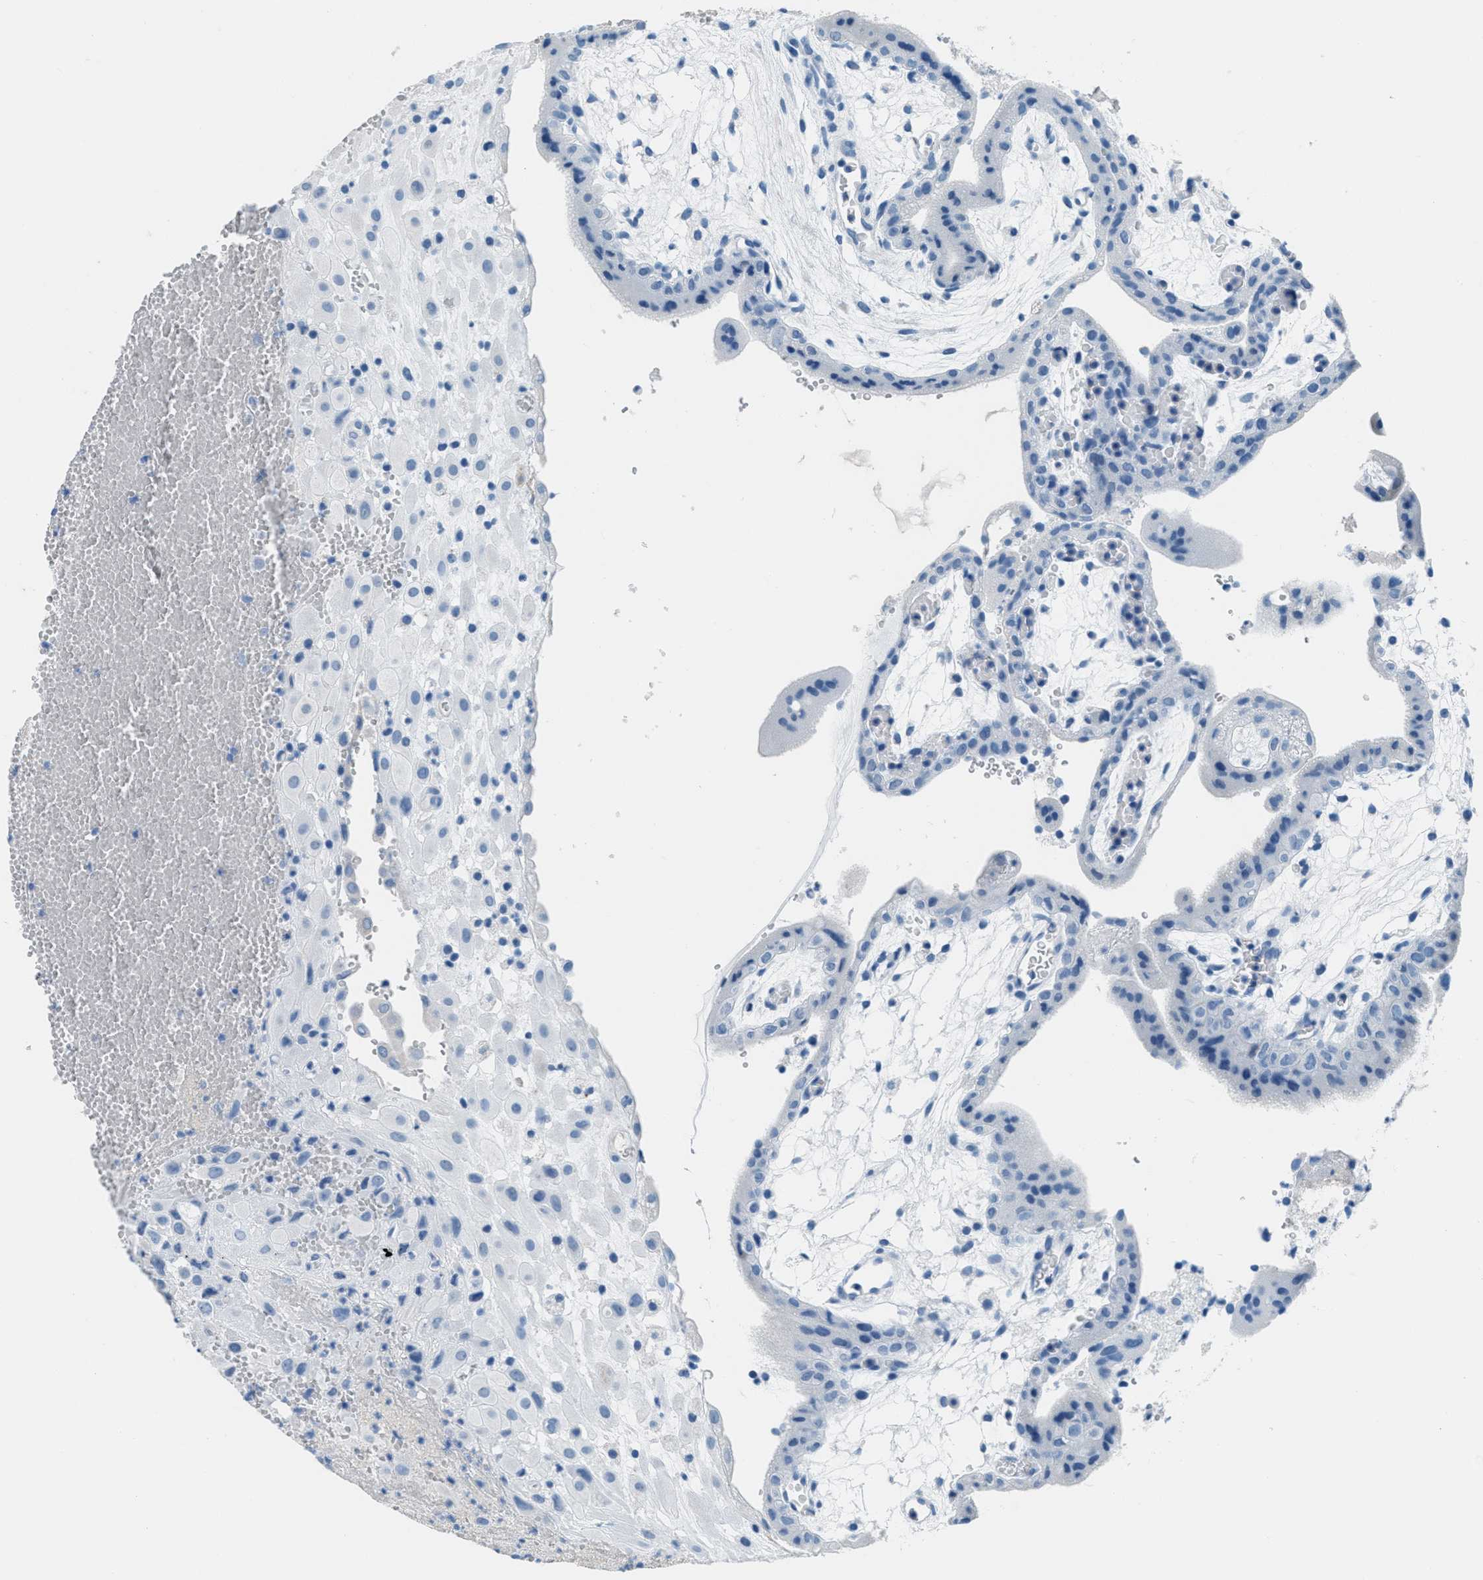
{"staining": {"intensity": "negative", "quantity": "none", "location": "none"}, "tissue": "placenta", "cell_type": "Decidual cells", "image_type": "normal", "snomed": [{"axis": "morphology", "description": "Normal tissue, NOS"}, {"axis": "topography", "description": "Placenta"}], "caption": "This is an IHC photomicrograph of benign placenta. There is no staining in decidual cells.", "gene": "MGARP", "patient": {"sex": "female", "age": 18}}